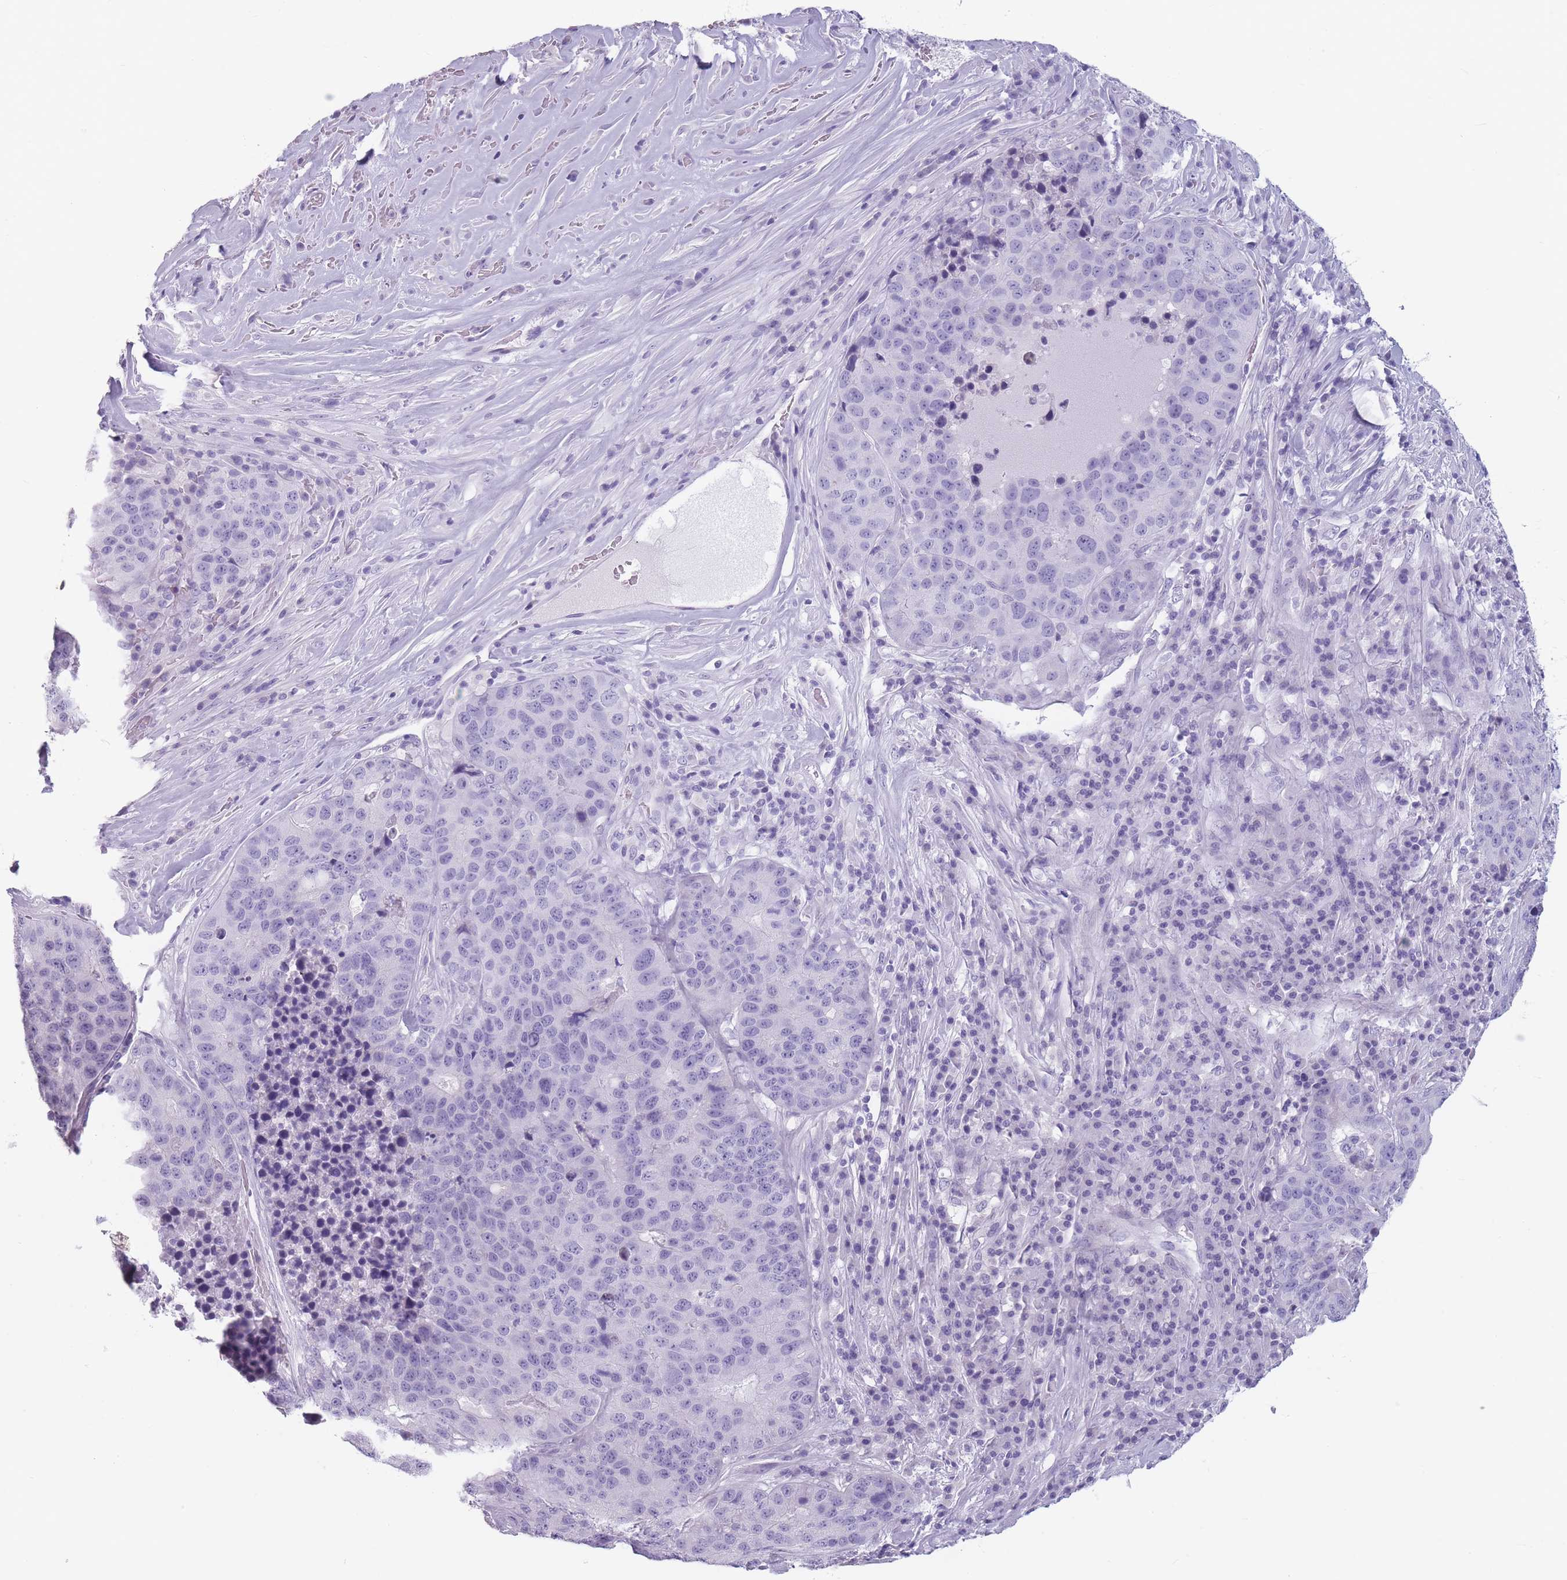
{"staining": {"intensity": "negative", "quantity": "none", "location": "none"}, "tissue": "stomach cancer", "cell_type": "Tumor cells", "image_type": "cancer", "snomed": [{"axis": "morphology", "description": "Adenocarcinoma, NOS"}, {"axis": "topography", "description": "Stomach"}], "caption": "High power microscopy photomicrograph of an immunohistochemistry (IHC) histopathology image of stomach cancer (adenocarcinoma), revealing no significant positivity in tumor cells.", "gene": "CCNO", "patient": {"sex": "male", "age": 71}}